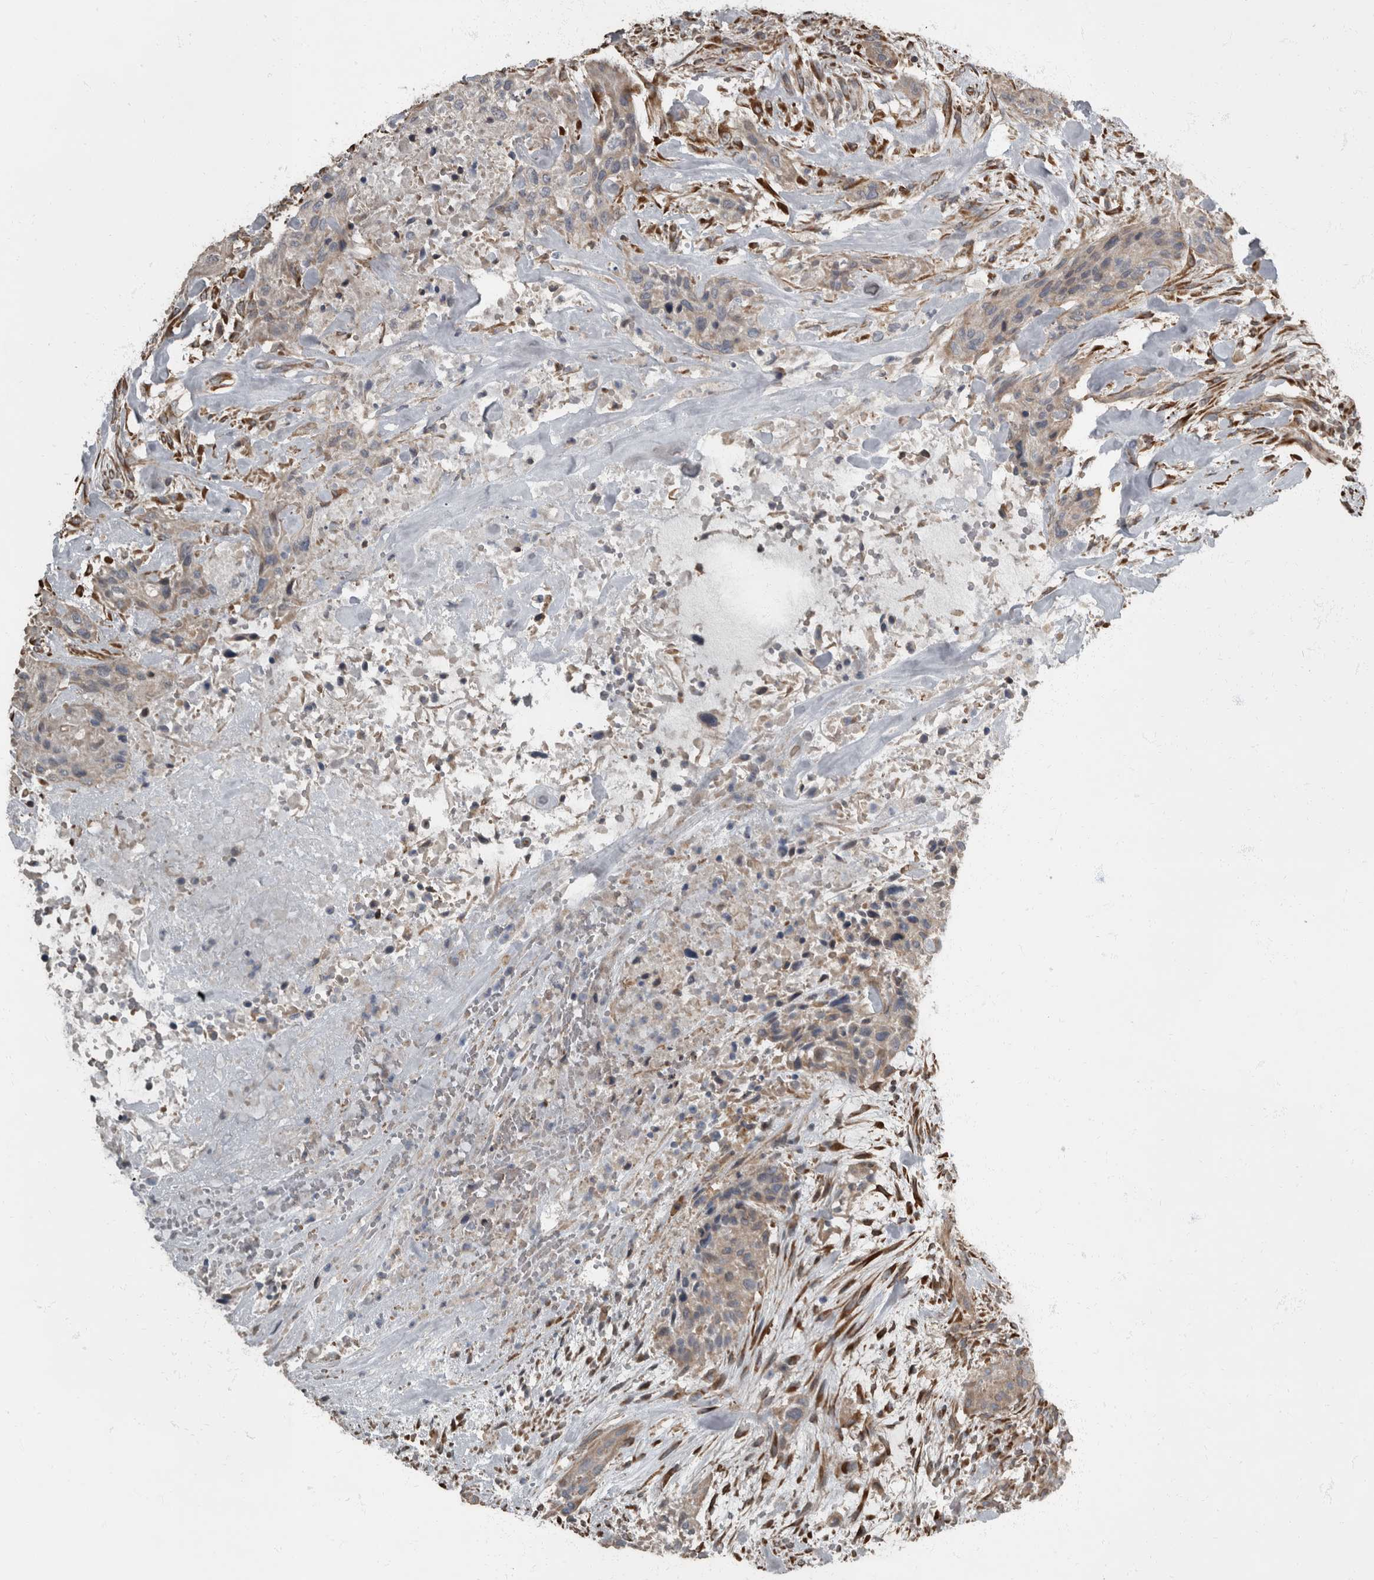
{"staining": {"intensity": "weak", "quantity": "<25%", "location": "cytoplasmic/membranous"}, "tissue": "urothelial cancer", "cell_type": "Tumor cells", "image_type": "cancer", "snomed": [{"axis": "morphology", "description": "Urothelial carcinoma, High grade"}, {"axis": "topography", "description": "Urinary bladder"}], "caption": "This is an IHC photomicrograph of high-grade urothelial carcinoma. There is no expression in tumor cells.", "gene": "RABGGTB", "patient": {"sex": "male", "age": 35}}